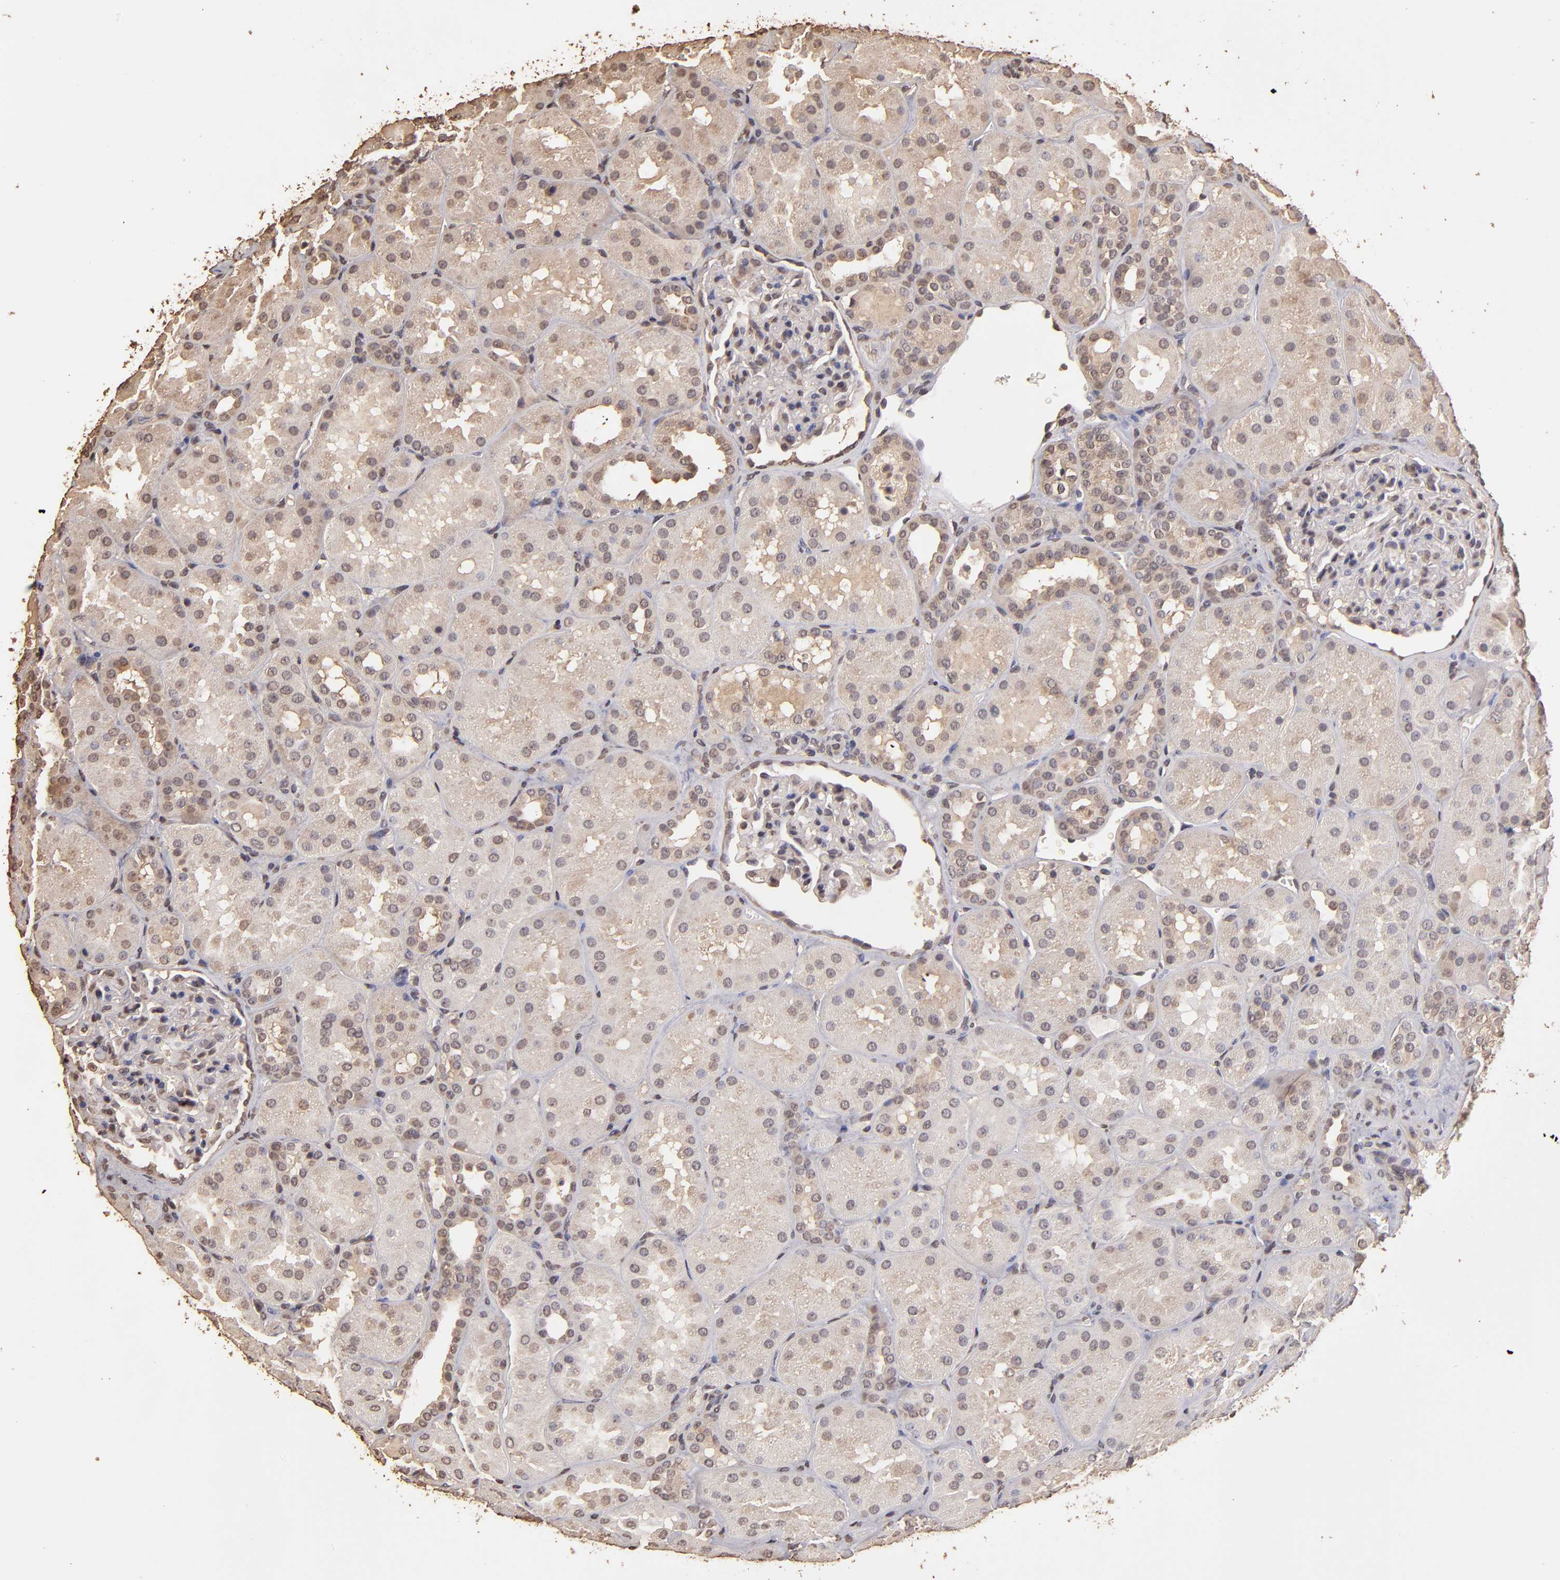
{"staining": {"intensity": "moderate", "quantity": "25%-75%", "location": "cytoplasmic/membranous"}, "tissue": "kidney", "cell_type": "Cells in glomeruli", "image_type": "normal", "snomed": [{"axis": "morphology", "description": "Normal tissue, NOS"}, {"axis": "topography", "description": "Kidney"}], "caption": "Immunohistochemistry (IHC) histopathology image of unremarkable kidney stained for a protein (brown), which reveals medium levels of moderate cytoplasmic/membranous positivity in about 25%-75% of cells in glomeruli.", "gene": "OPHN1", "patient": {"sex": "male", "age": 28}}